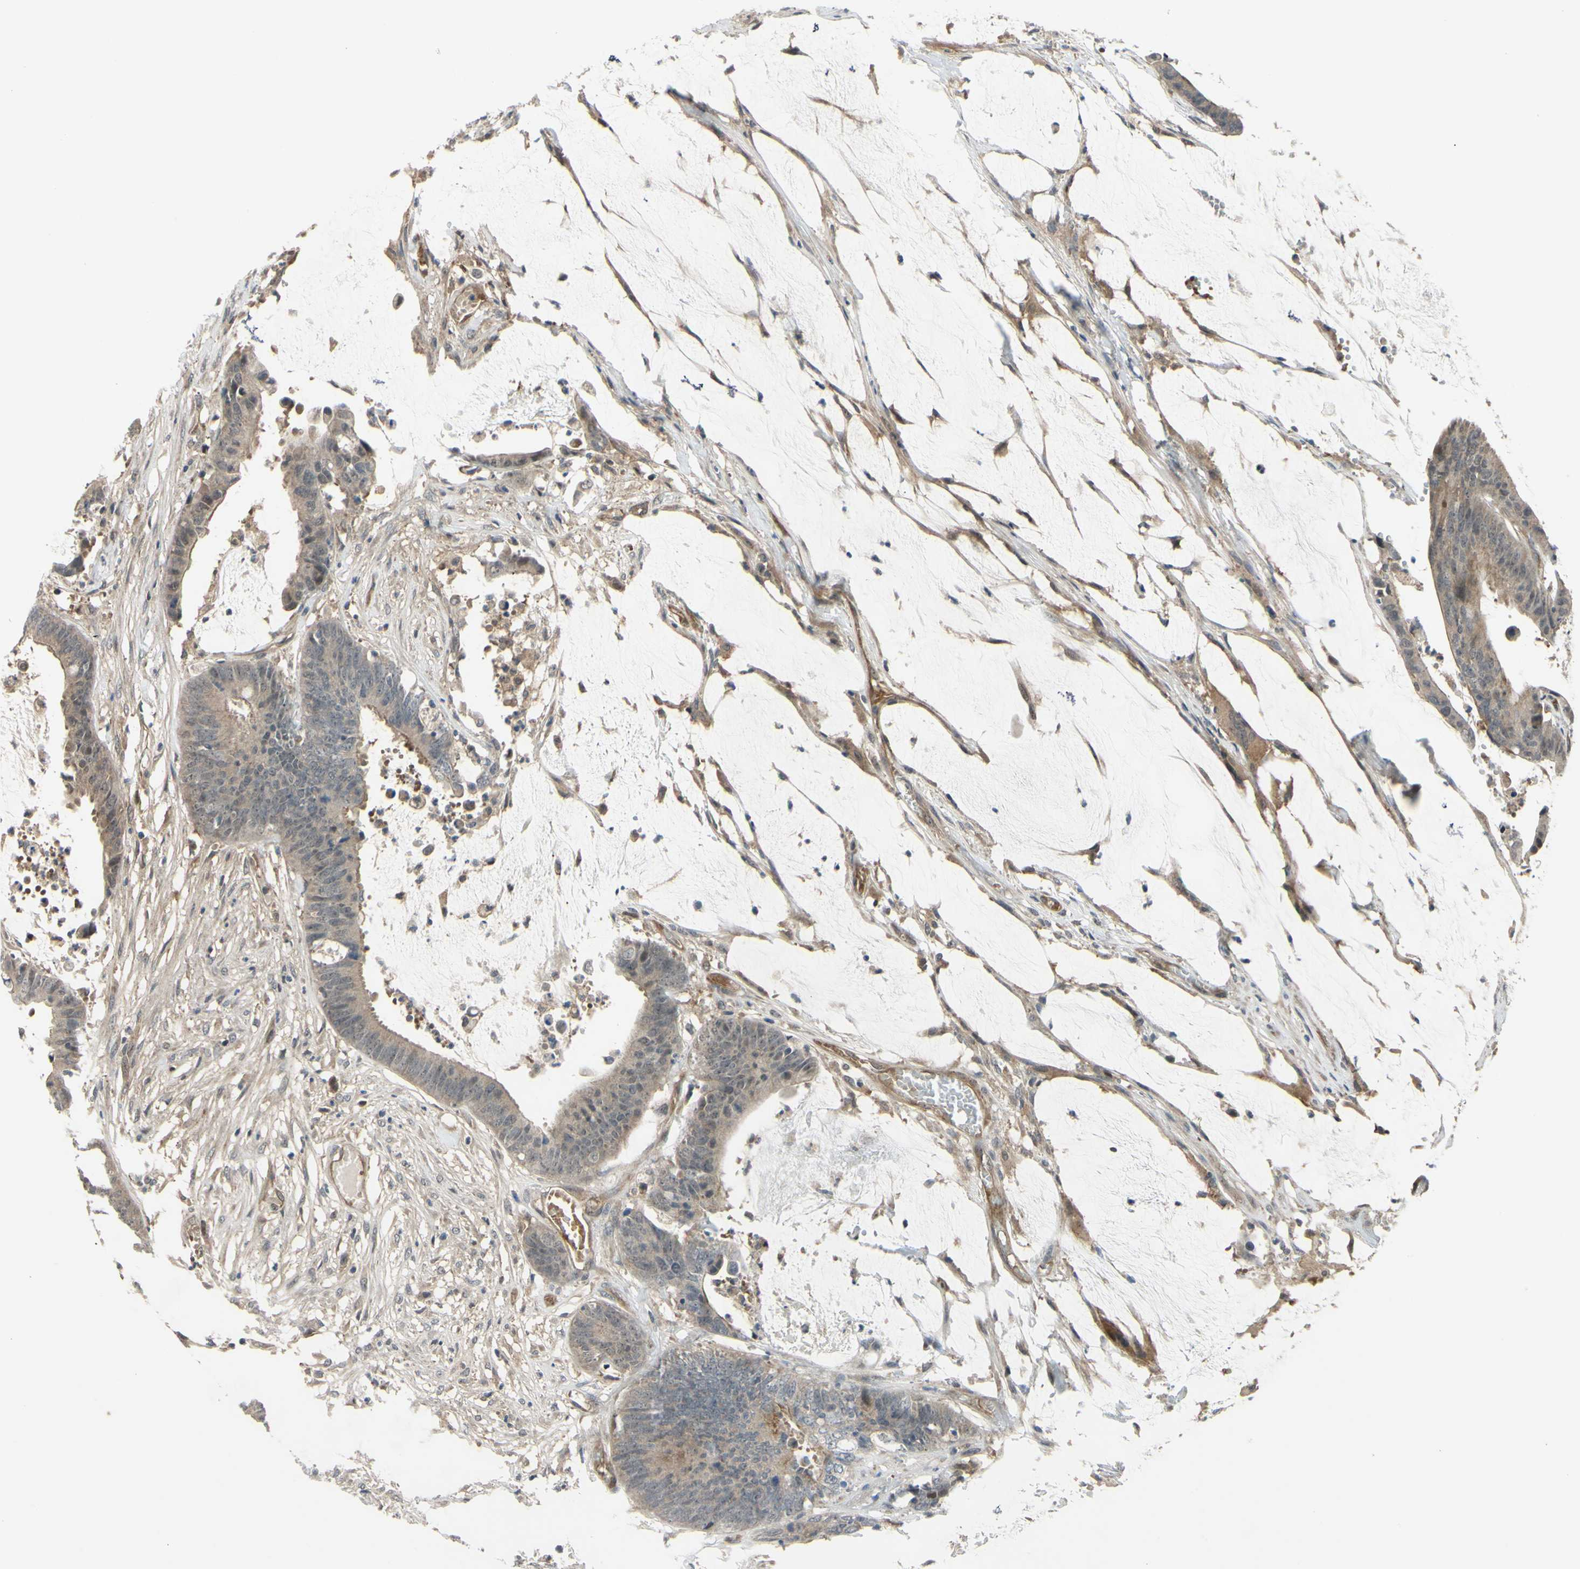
{"staining": {"intensity": "moderate", "quantity": ">75%", "location": "cytoplasmic/membranous"}, "tissue": "colorectal cancer", "cell_type": "Tumor cells", "image_type": "cancer", "snomed": [{"axis": "morphology", "description": "Adenocarcinoma, NOS"}, {"axis": "topography", "description": "Rectum"}], "caption": "Immunohistochemical staining of colorectal cancer (adenocarcinoma) shows medium levels of moderate cytoplasmic/membranous positivity in about >75% of tumor cells.", "gene": "COMMD9", "patient": {"sex": "female", "age": 66}}